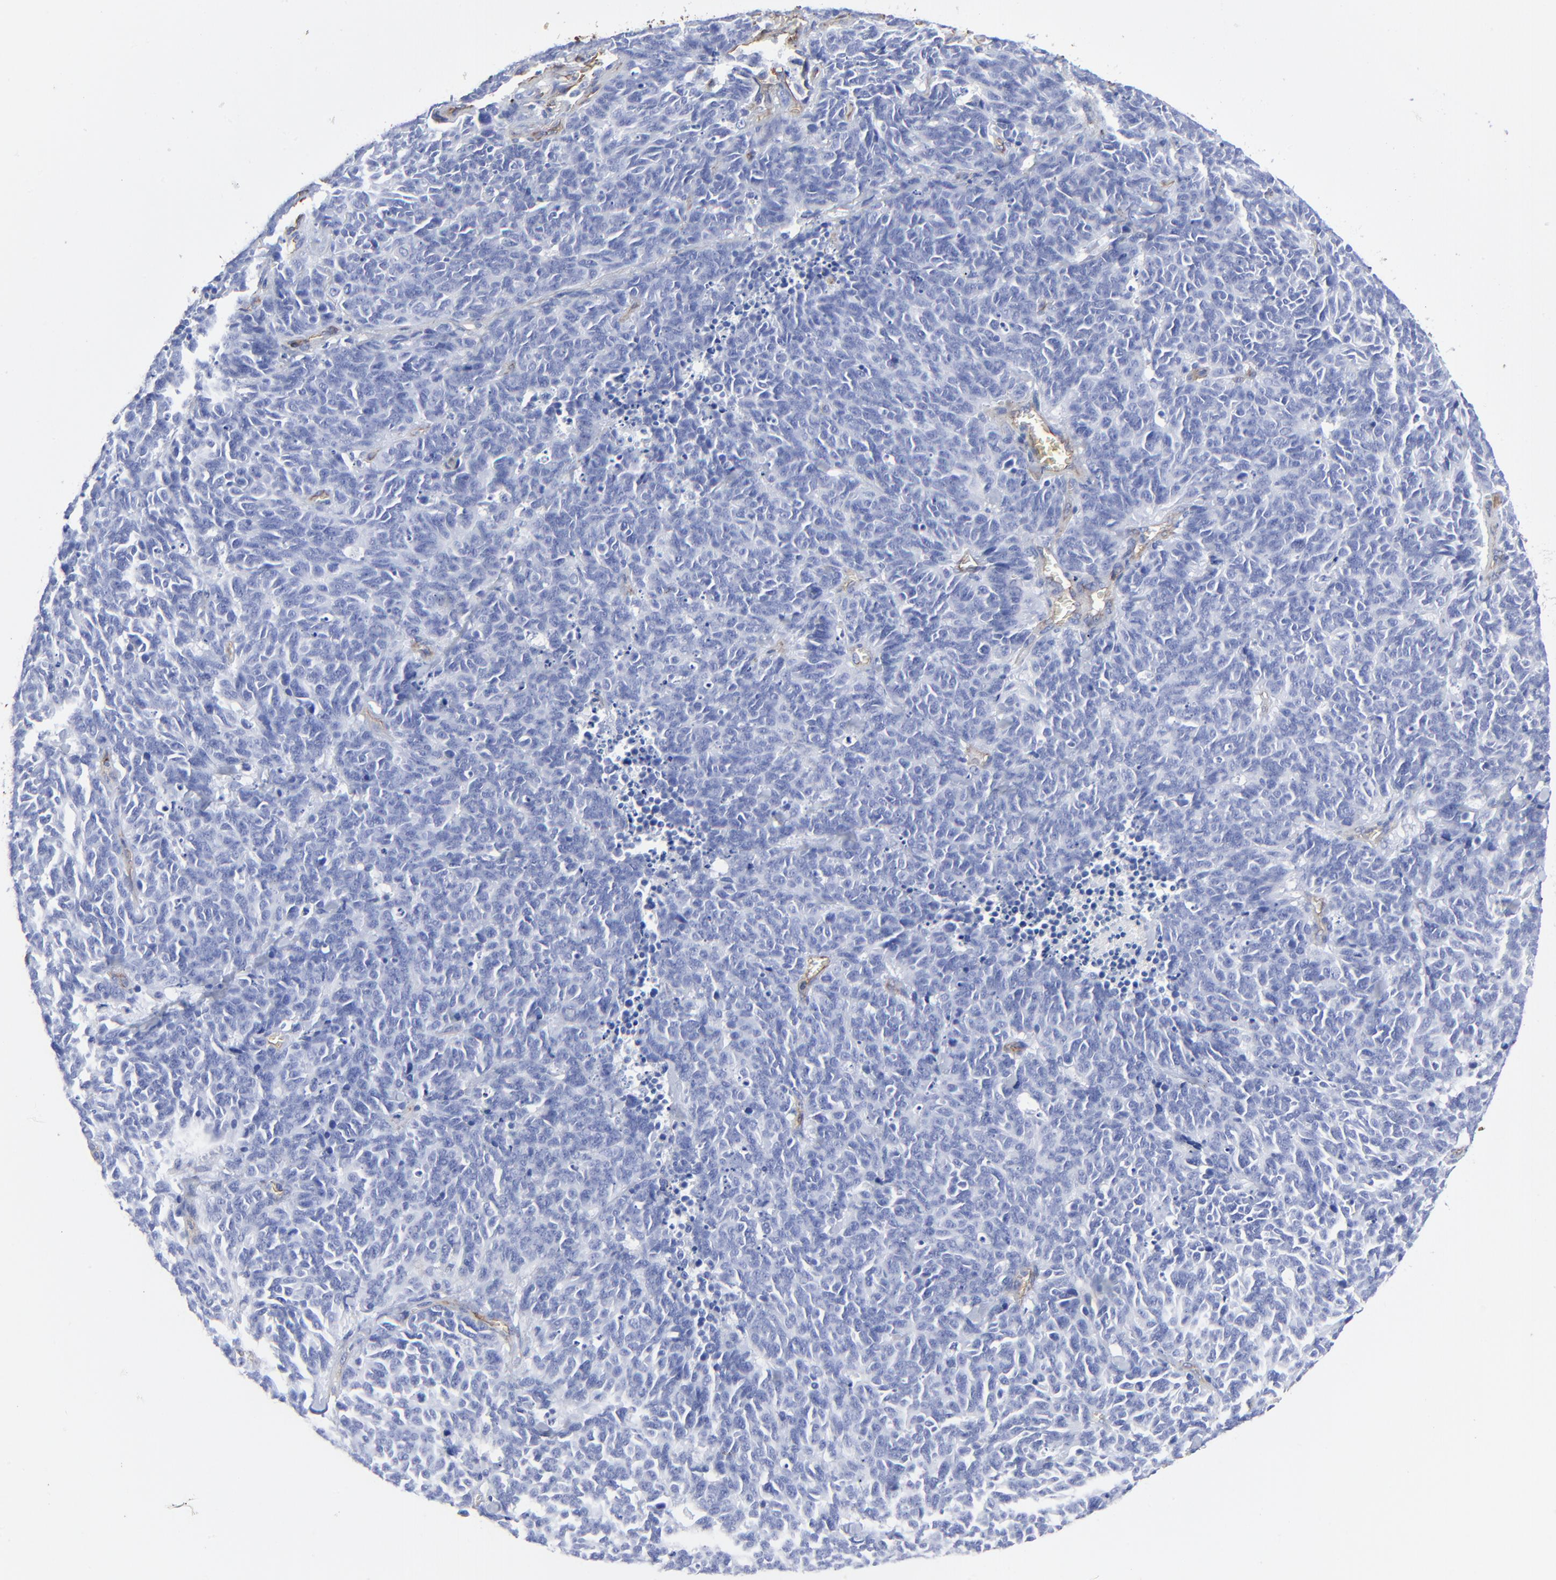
{"staining": {"intensity": "negative", "quantity": "none", "location": "none"}, "tissue": "lung cancer", "cell_type": "Tumor cells", "image_type": "cancer", "snomed": [{"axis": "morphology", "description": "Neoplasm, malignant, NOS"}, {"axis": "topography", "description": "Lung"}], "caption": "There is no significant staining in tumor cells of lung cancer (neoplasm (malignant)). (DAB (3,3'-diaminobenzidine) immunohistochemistry with hematoxylin counter stain).", "gene": "CAV1", "patient": {"sex": "female", "age": 58}}